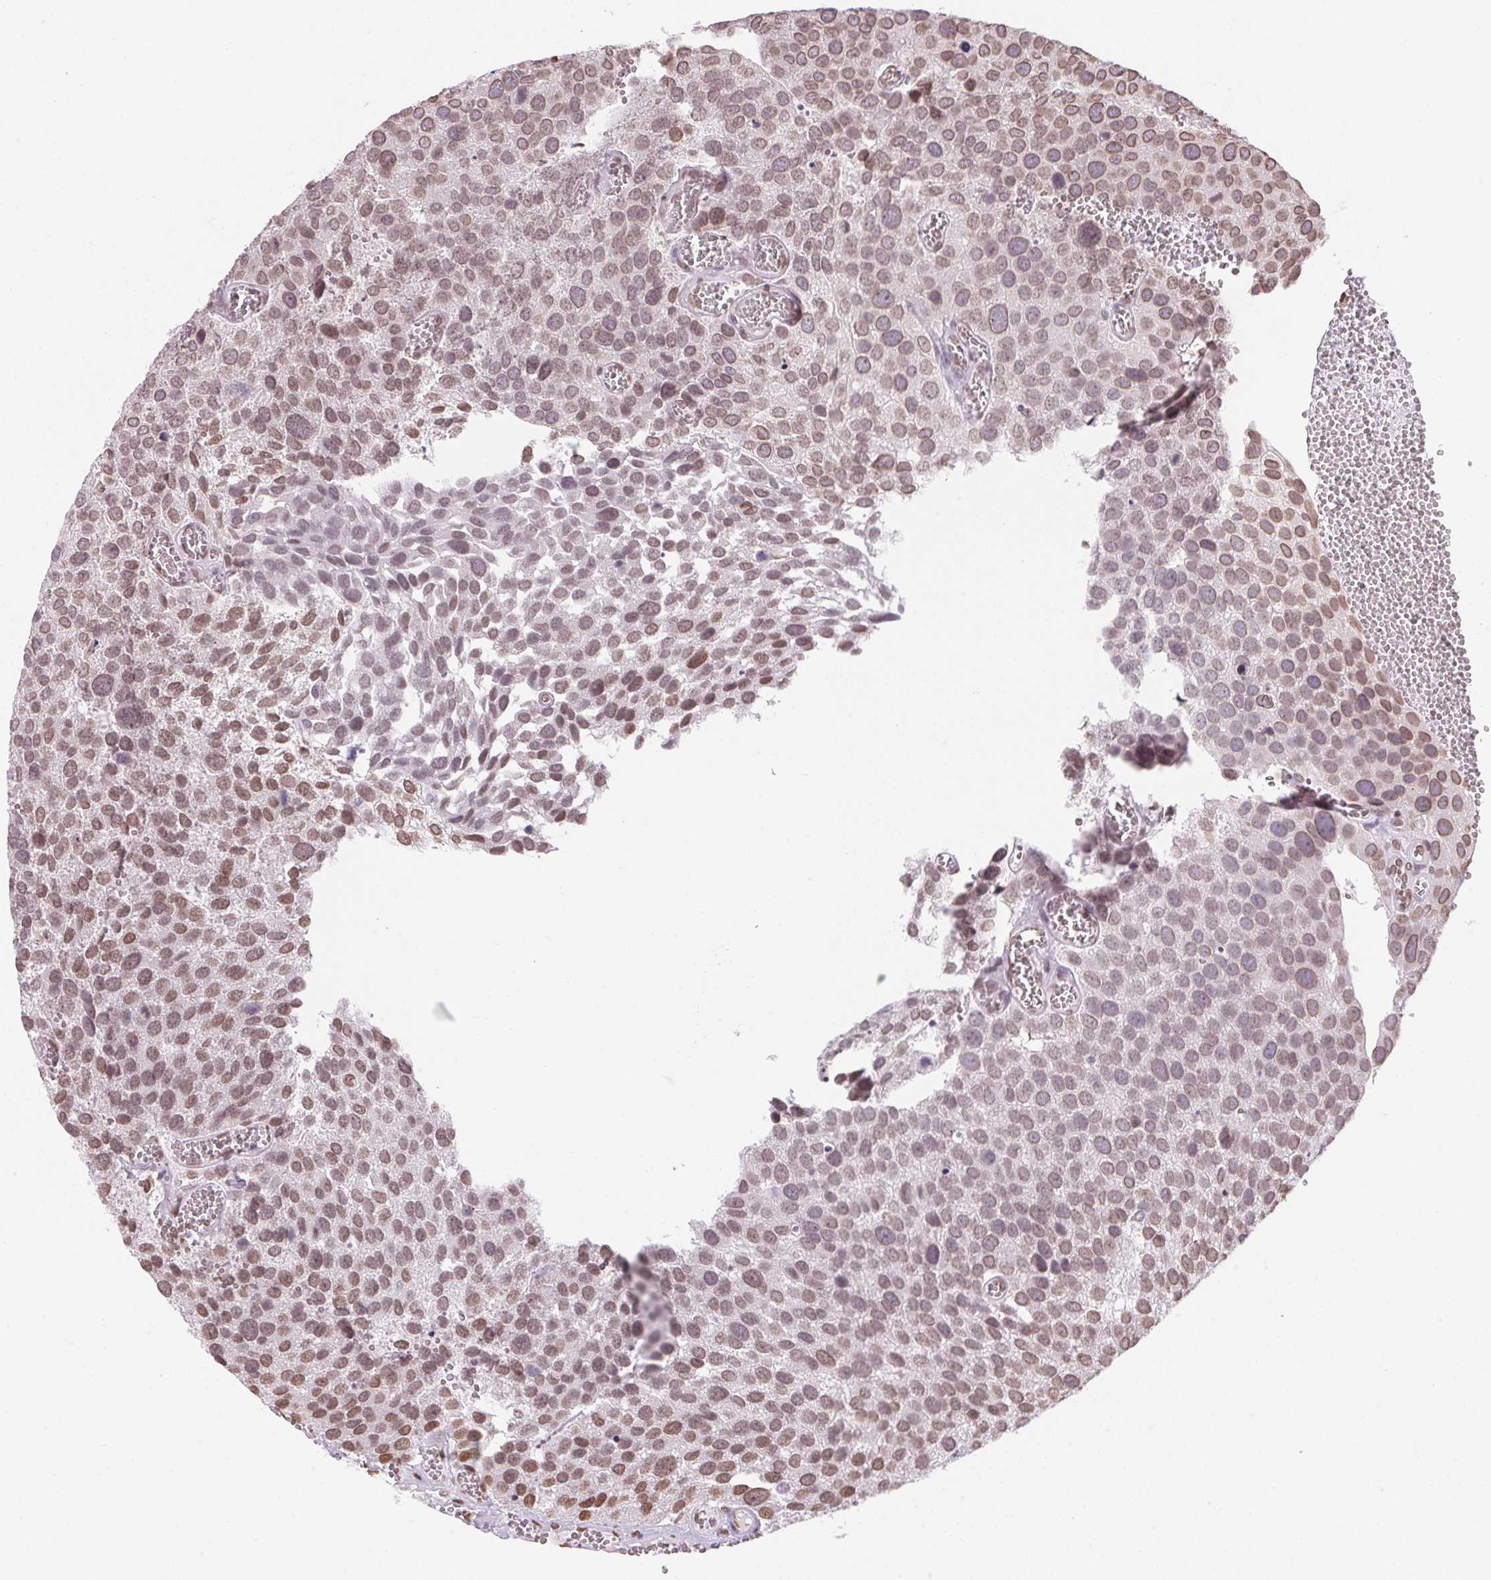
{"staining": {"intensity": "moderate", "quantity": ">75%", "location": "nuclear"}, "tissue": "urothelial cancer", "cell_type": "Tumor cells", "image_type": "cancer", "snomed": [{"axis": "morphology", "description": "Urothelial carcinoma, Low grade"}, {"axis": "topography", "description": "Urinary bladder"}], "caption": "The micrograph displays staining of urothelial carcinoma (low-grade), revealing moderate nuclear protein expression (brown color) within tumor cells.", "gene": "TMEM175", "patient": {"sex": "female", "age": 69}}